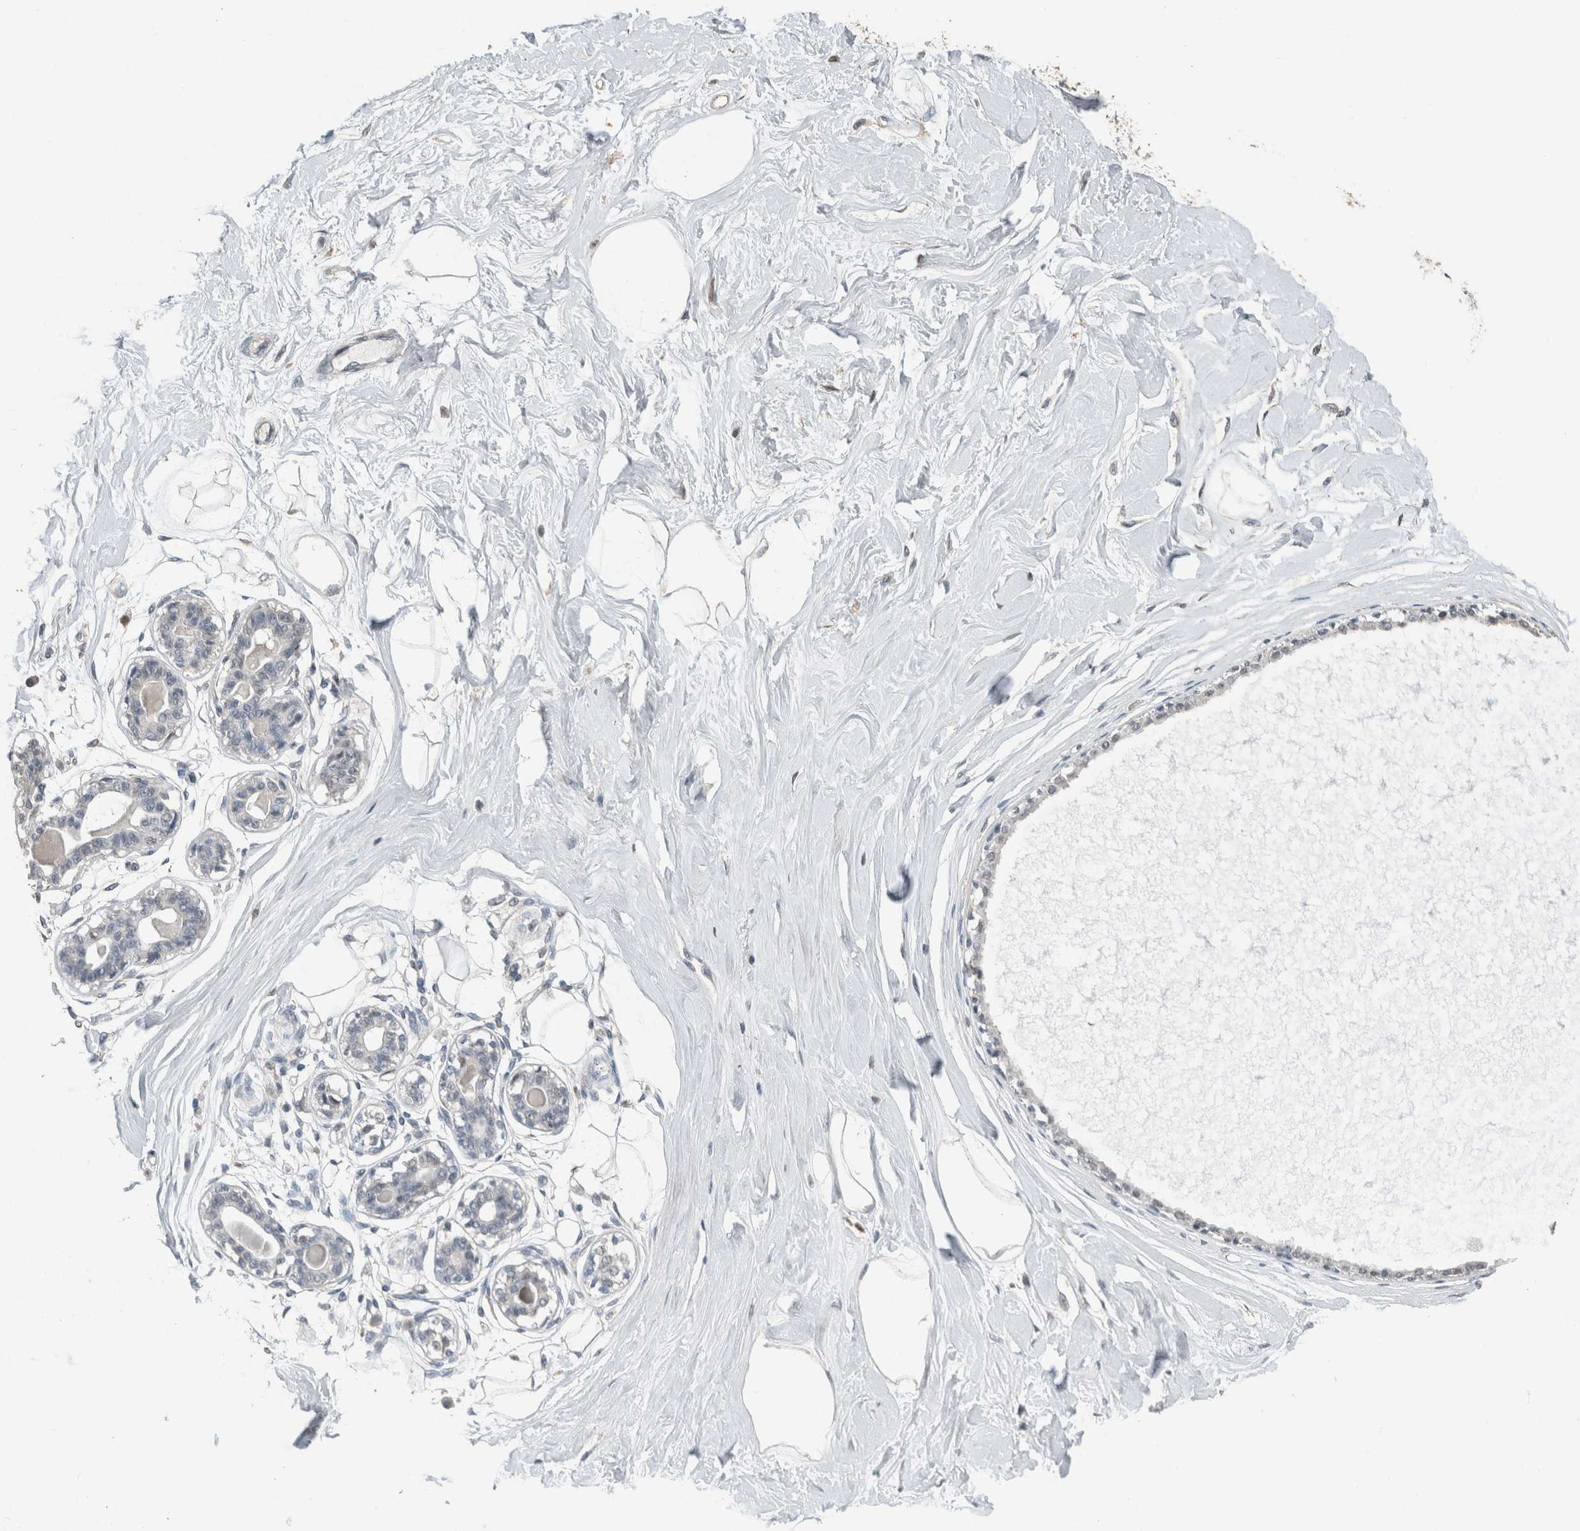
{"staining": {"intensity": "negative", "quantity": "none", "location": "none"}, "tissue": "breast", "cell_type": "Adipocytes", "image_type": "normal", "snomed": [{"axis": "morphology", "description": "Normal tissue, NOS"}, {"axis": "topography", "description": "Breast"}], "caption": "Adipocytes show no significant protein positivity in unremarkable breast.", "gene": "ACVR2B", "patient": {"sex": "female", "age": 45}}